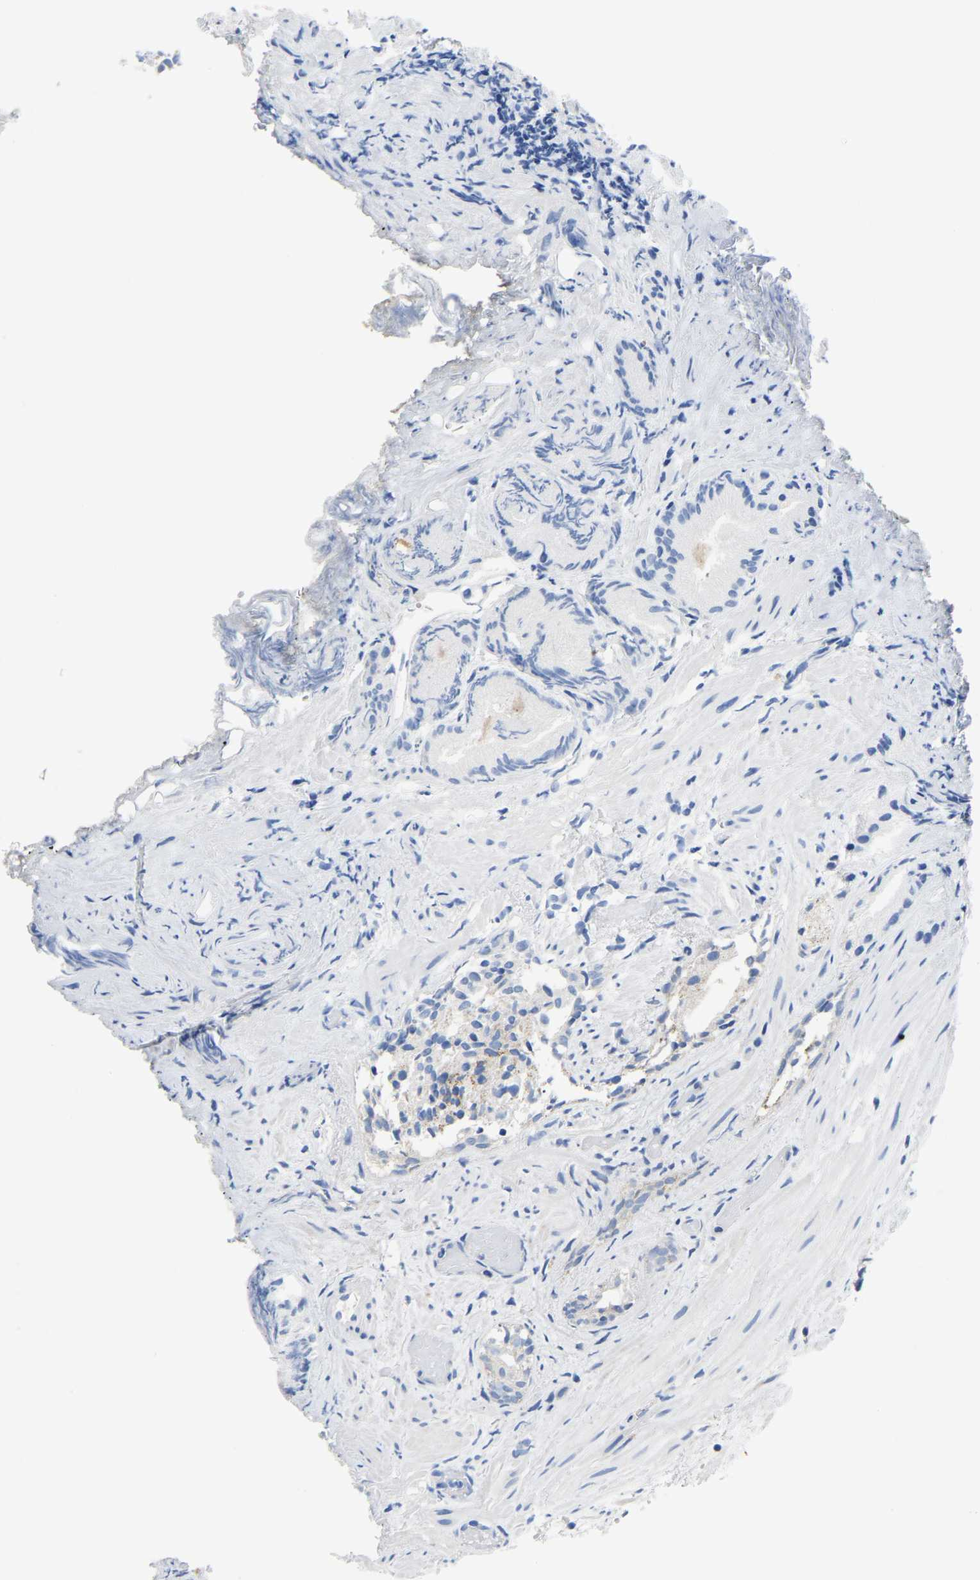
{"staining": {"intensity": "negative", "quantity": "none", "location": "none"}, "tissue": "prostate cancer", "cell_type": "Tumor cells", "image_type": "cancer", "snomed": [{"axis": "morphology", "description": "Adenocarcinoma, Low grade"}, {"axis": "topography", "description": "Prostate"}], "caption": "Prostate low-grade adenocarcinoma stained for a protein using immunohistochemistry (IHC) exhibits no positivity tumor cells.", "gene": "ETFA", "patient": {"sex": "male", "age": 89}}